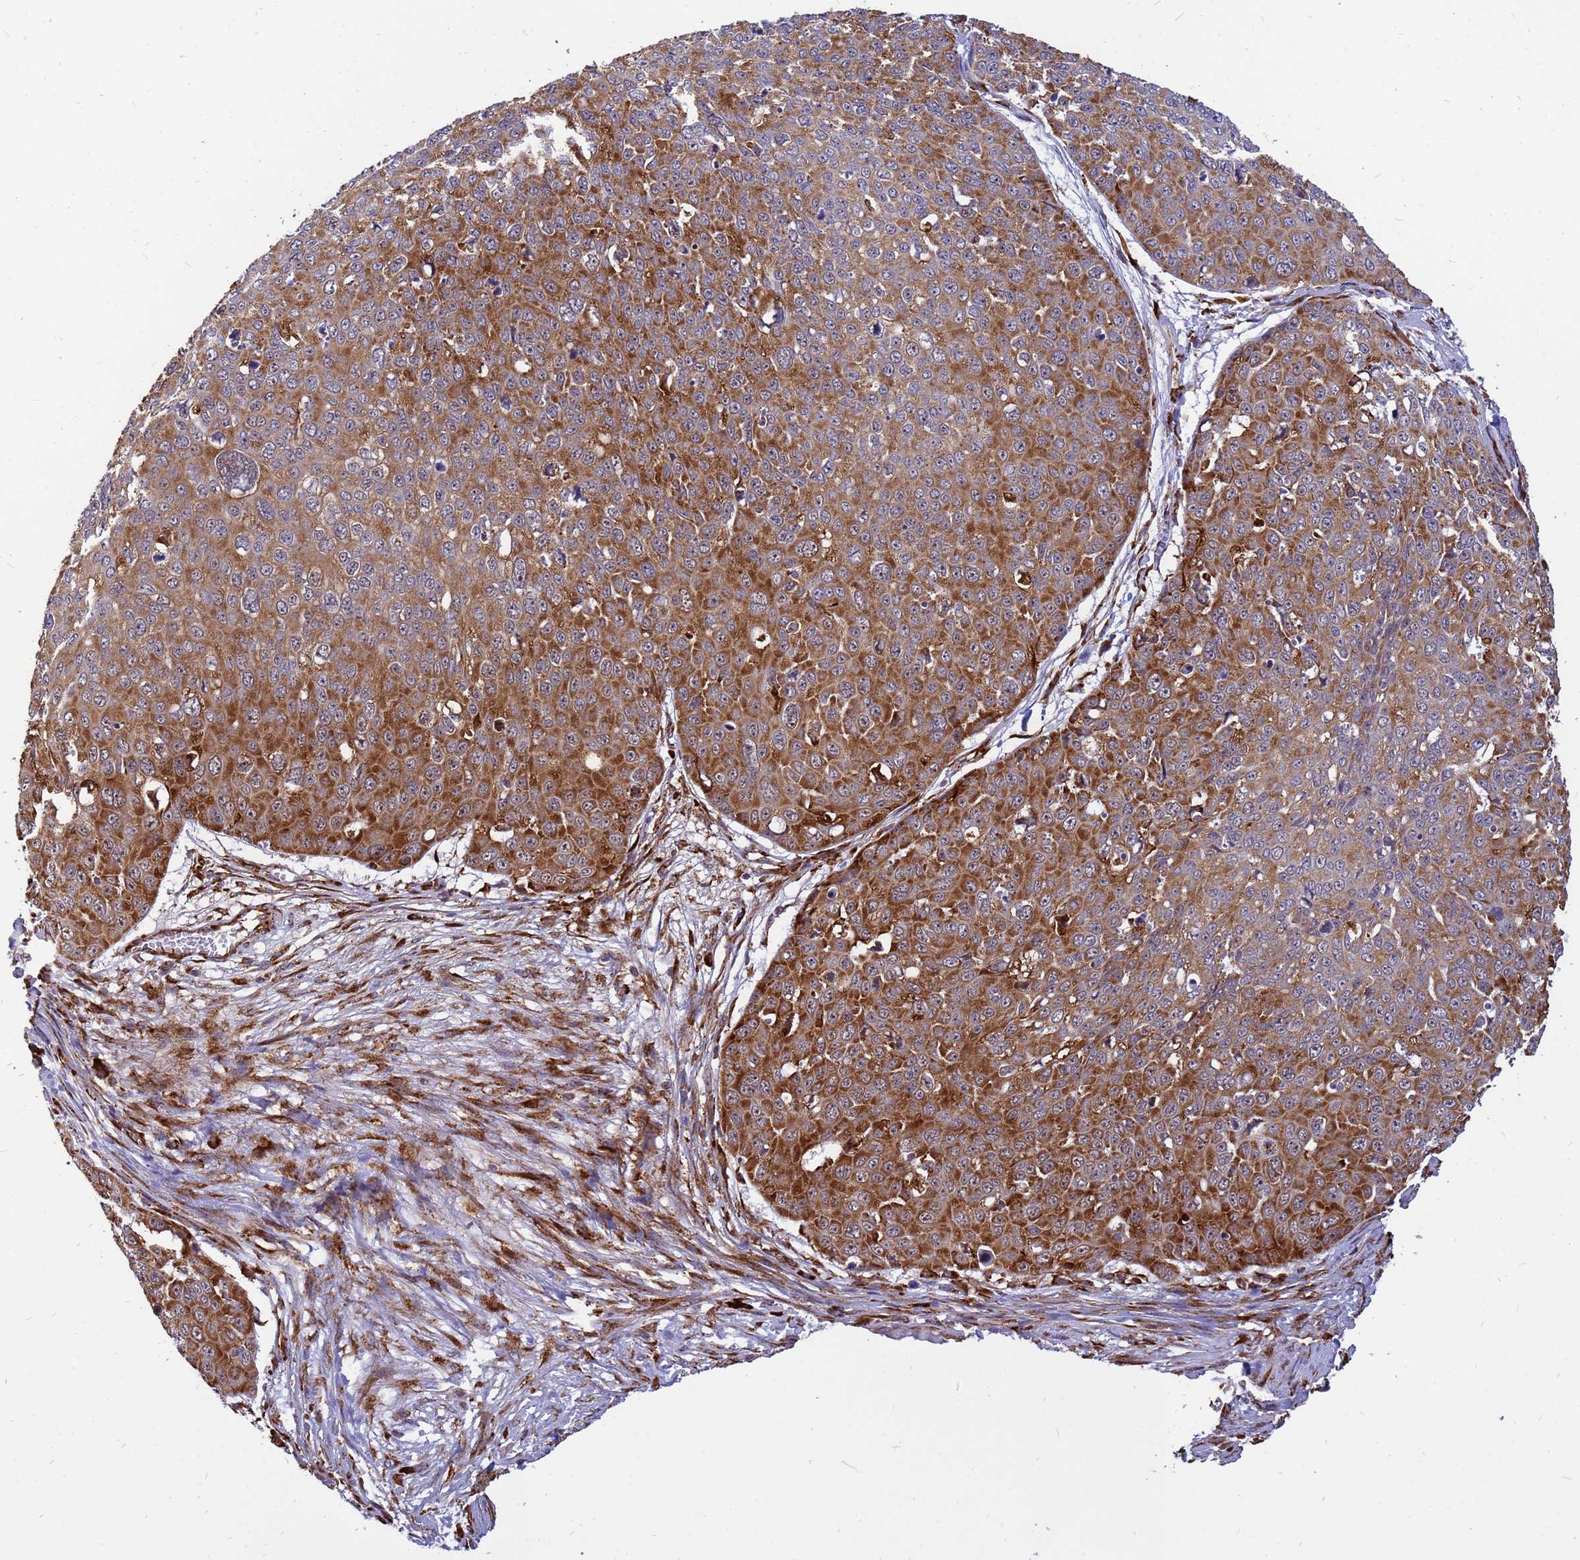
{"staining": {"intensity": "moderate", "quantity": "25%-75%", "location": "cytoplasmic/membranous"}, "tissue": "skin cancer", "cell_type": "Tumor cells", "image_type": "cancer", "snomed": [{"axis": "morphology", "description": "Squamous cell carcinoma, NOS"}, {"axis": "topography", "description": "Skin"}], "caption": "Immunohistochemistry staining of skin cancer, which displays medium levels of moderate cytoplasmic/membranous staining in about 25%-75% of tumor cells indicating moderate cytoplasmic/membranous protein expression. The staining was performed using DAB (brown) for protein detection and nuclei were counterstained in hematoxylin (blue).", "gene": "RPL8", "patient": {"sex": "male", "age": 71}}